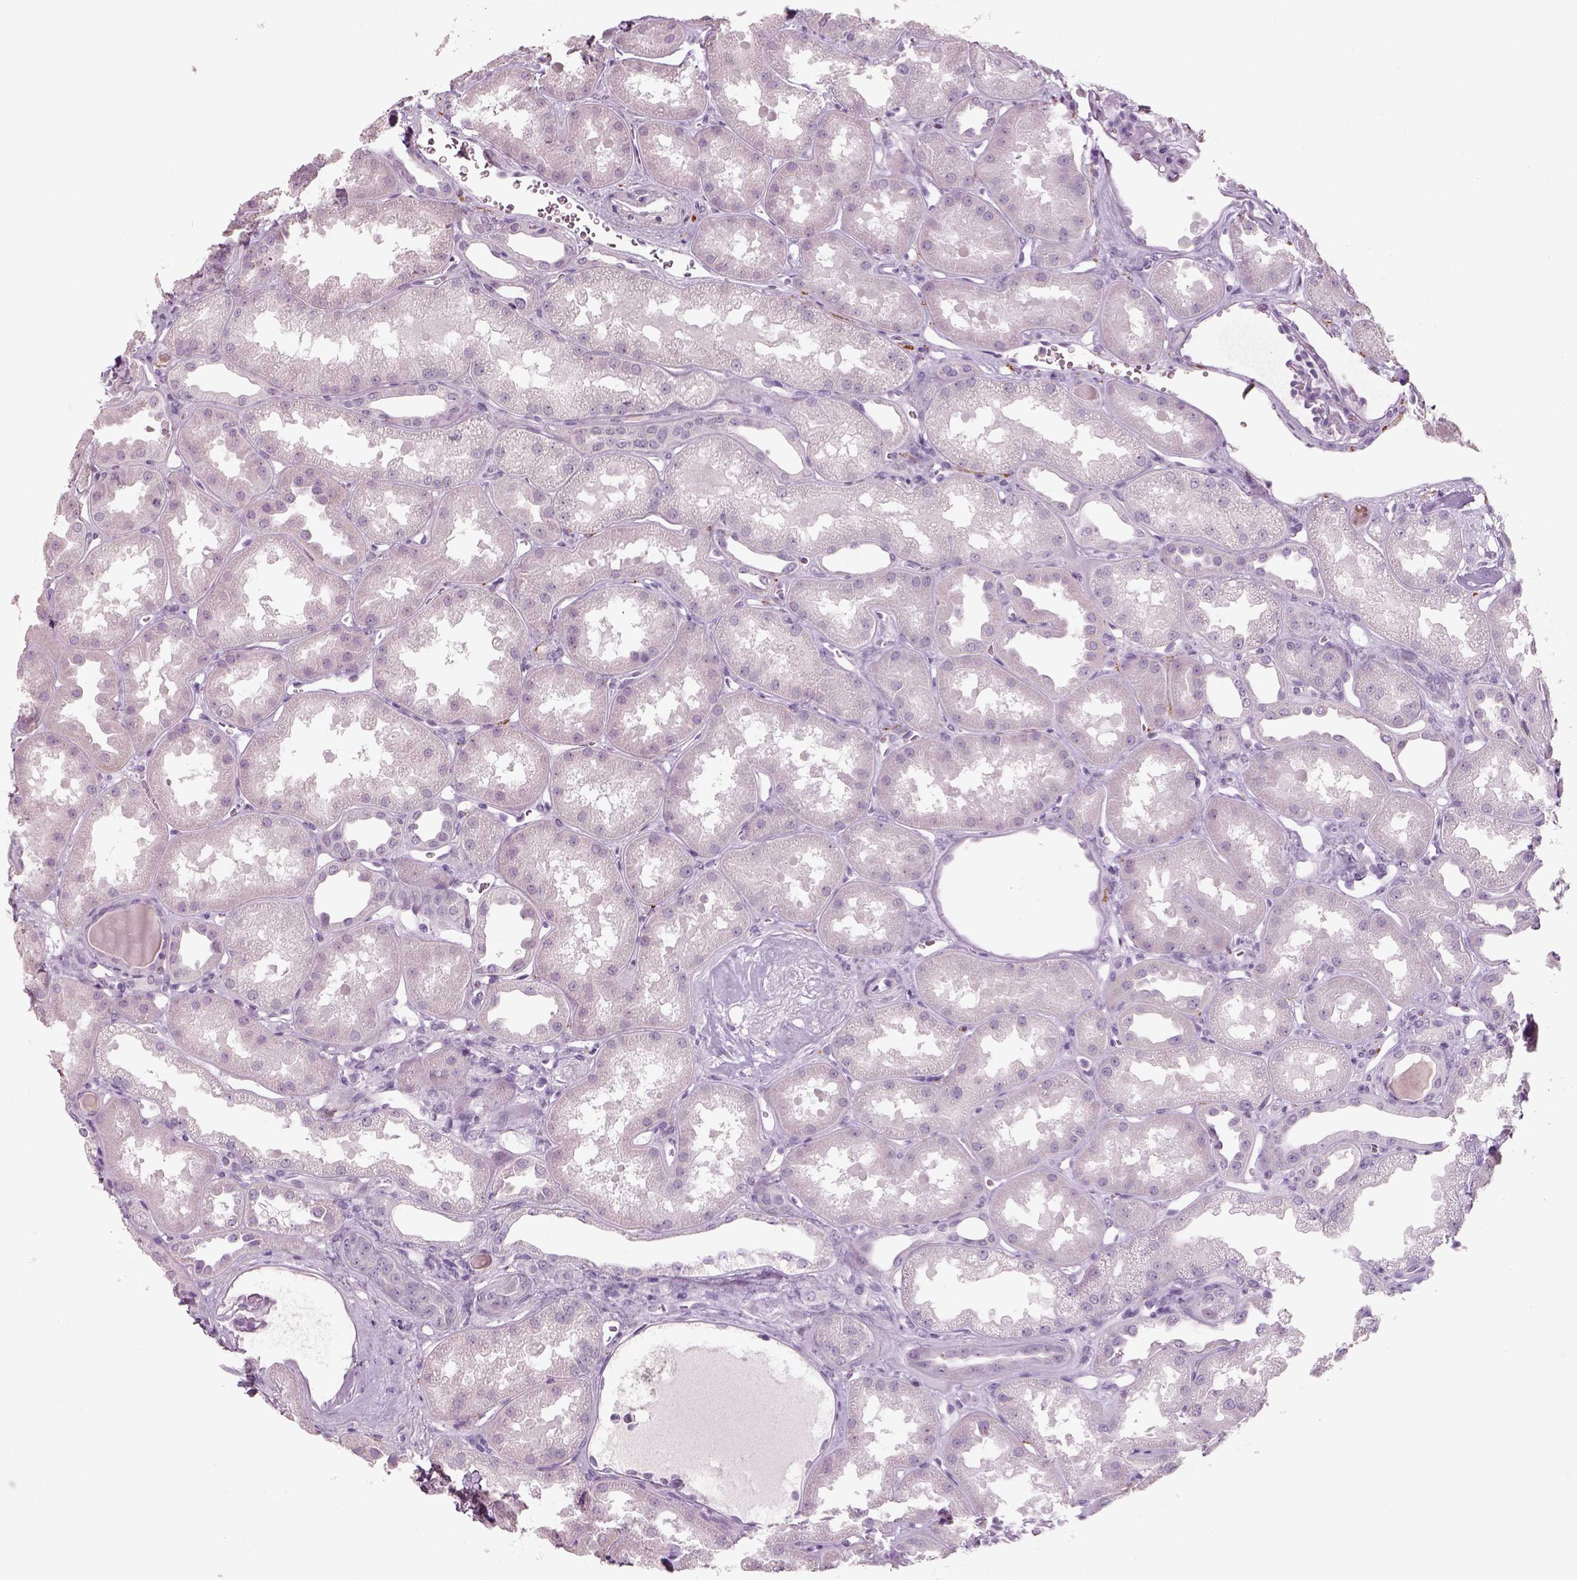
{"staining": {"intensity": "negative", "quantity": "none", "location": "none"}, "tissue": "kidney", "cell_type": "Cells in glomeruli", "image_type": "normal", "snomed": [{"axis": "morphology", "description": "Normal tissue, NOS"}, {"axis": "topography", "description": "Kidney"}], "caption": "This is an IHC photomicrograph of benign kidney. There is no staining in cells in glomeruli.", "gene": "SLC6A2", "patient": {"sex": "male", "age": 61}}